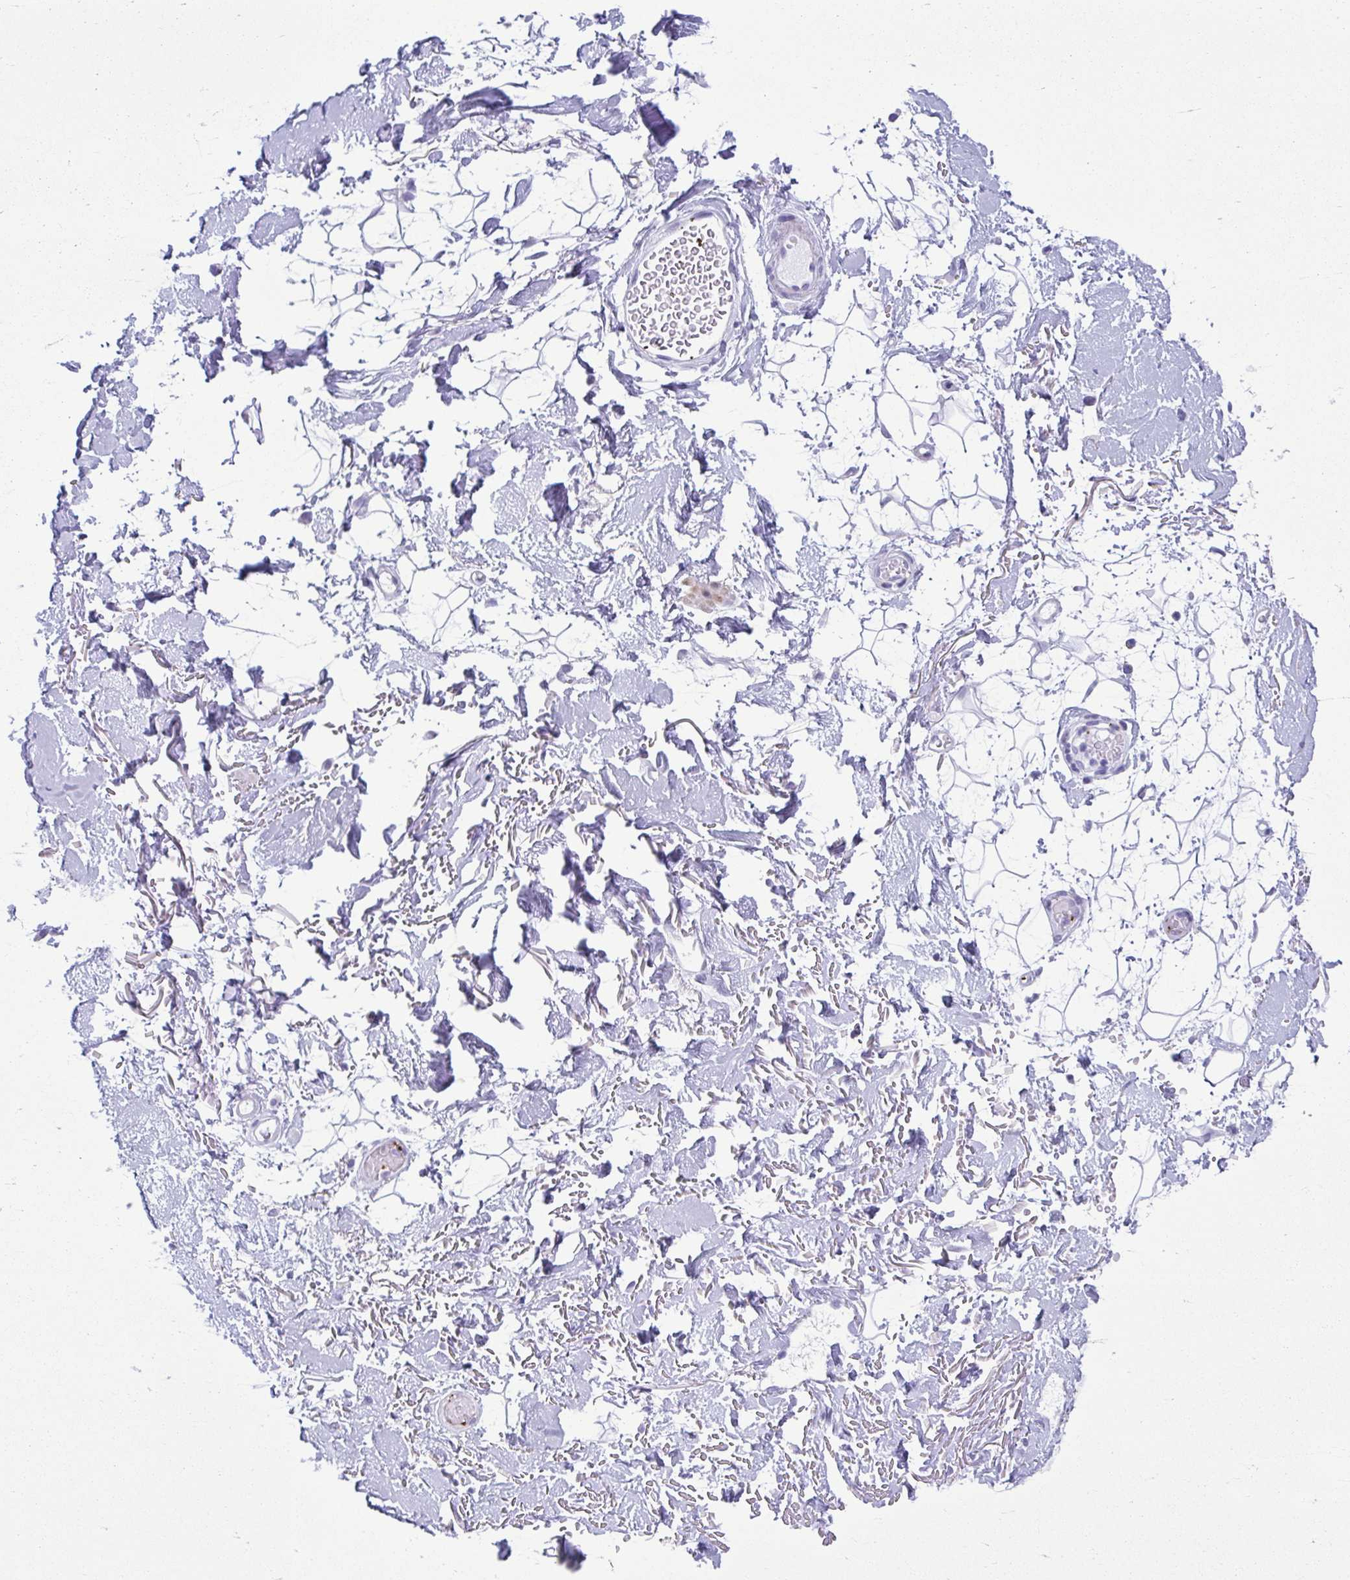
{"staining": {"intensity": "negative", "quantity": "none", "location": "none"}, "tissue": "adipose tissue", "cell_type": "Adipocytes", "image_type": "normal", "snomed": [{"axis": "morphology", "description": "Normal tissue, NOS"}, {"axis": "topography", "description": "Anal"}, {"axis": "topography", "description": "Peripheral nerve tissue"}], "caption": "DAB (3,3'-diaminobenzidine) immunohistochemical staining of unremarkable human adipose tissue shows no significant staining in adipocytes.", "gene": "TCEAL3", "patient": {"sex": "male", "age": 78}}